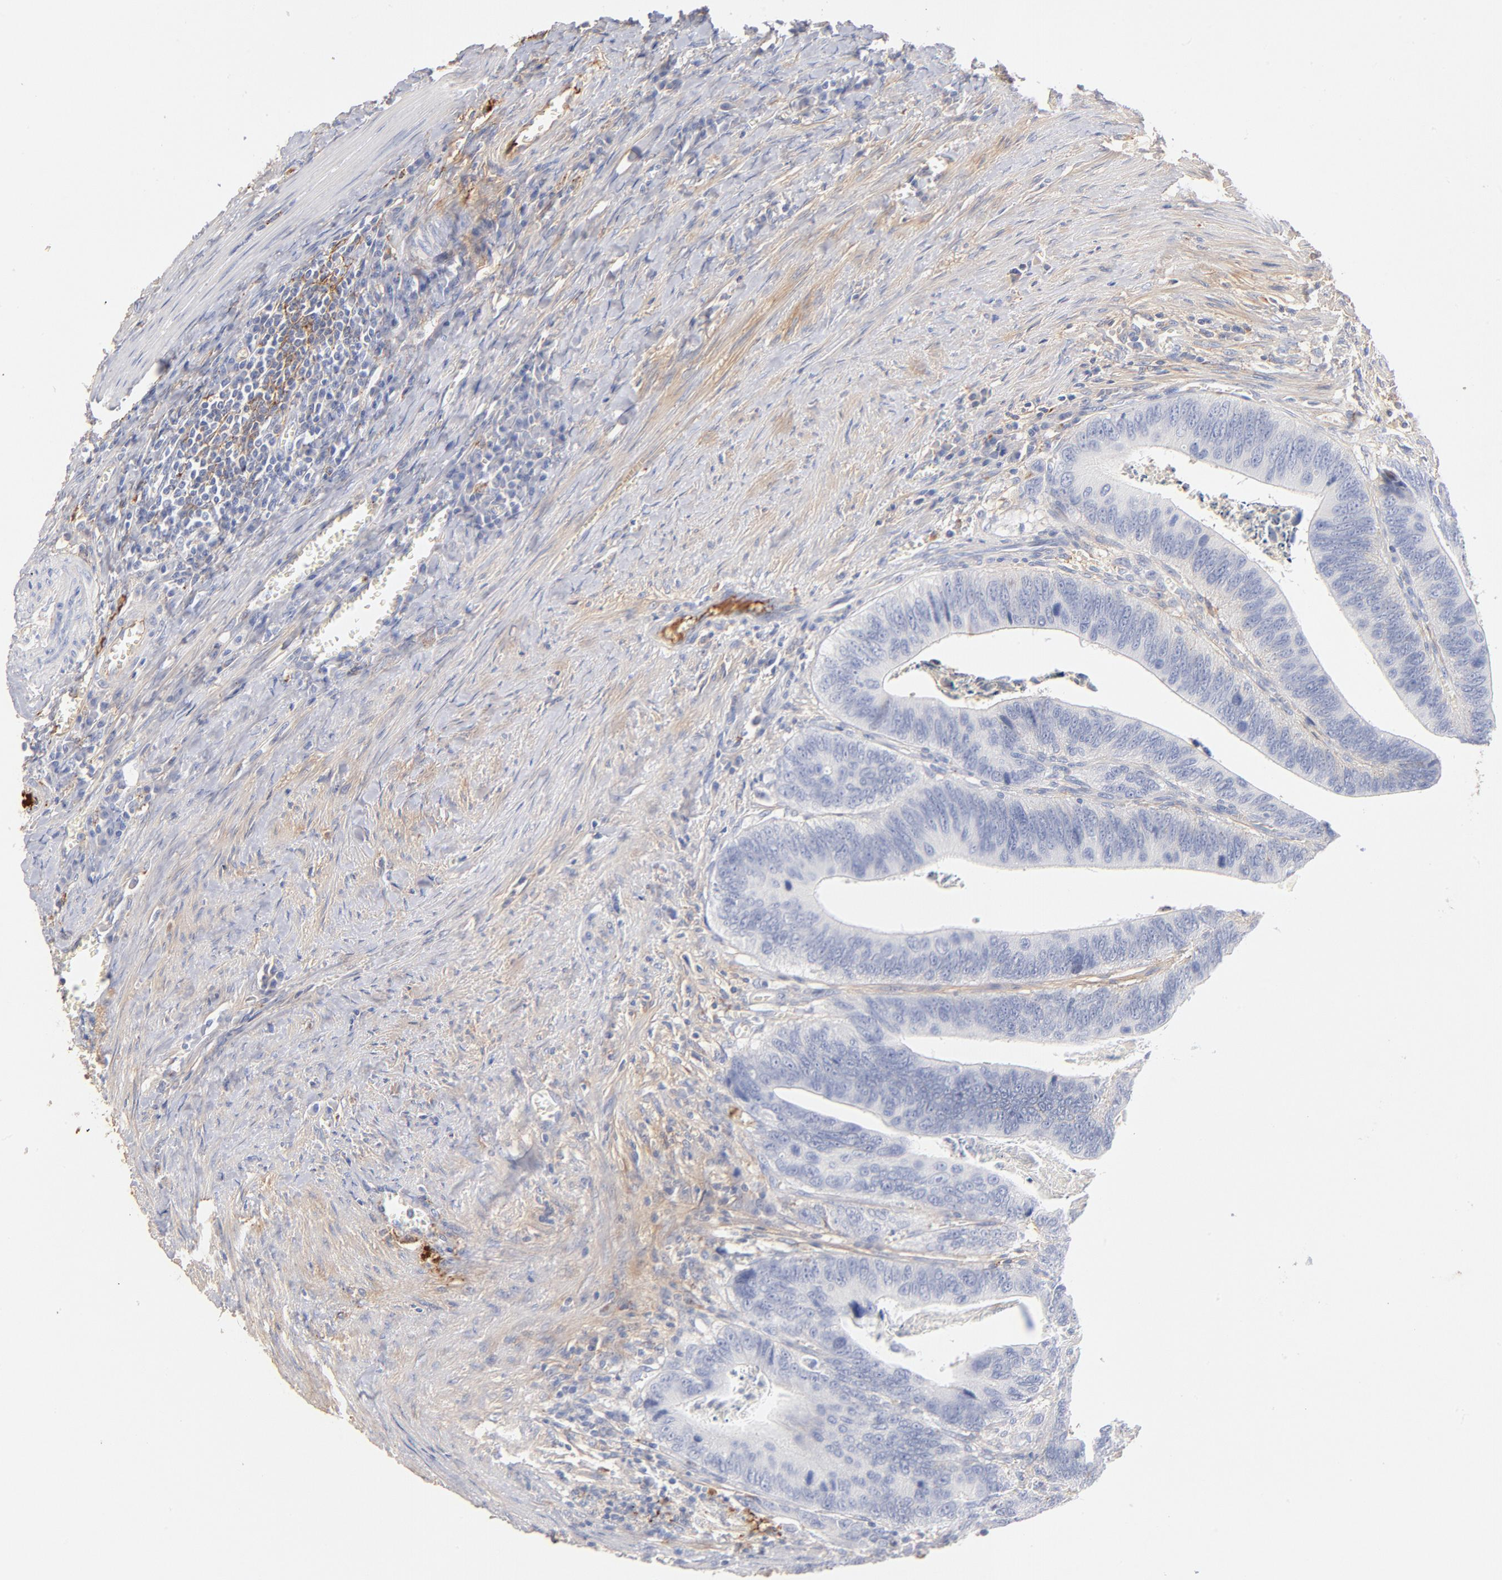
{"staining": {"intensity": "negative", "quantity": "none", "location": "none"}, "tissue": "colorectal cancer", "cell_type": "Tumor cells", "image_type": "cancer", "snomed": [{"axis": "morphology", "description": "Adenocarcinoma, NOS"}, {"axis": "topography", "description": "Colon"}], "caption": "High magnification brightfield microscopy of colorectal cancer (adenocarcinoma) stained with DAB (3,3'-diaminobenzidine) (brown) and counterstained with hematoxylin (blue): tumor cells show no significant positivity. Brightfield microscopy of immunohistochemistry (IHC) stained with DAB (brown) and hematoxylin (blue), captured at high magnification.", "gene": "C3", "patient": {"sex": "male", "age": 72}}